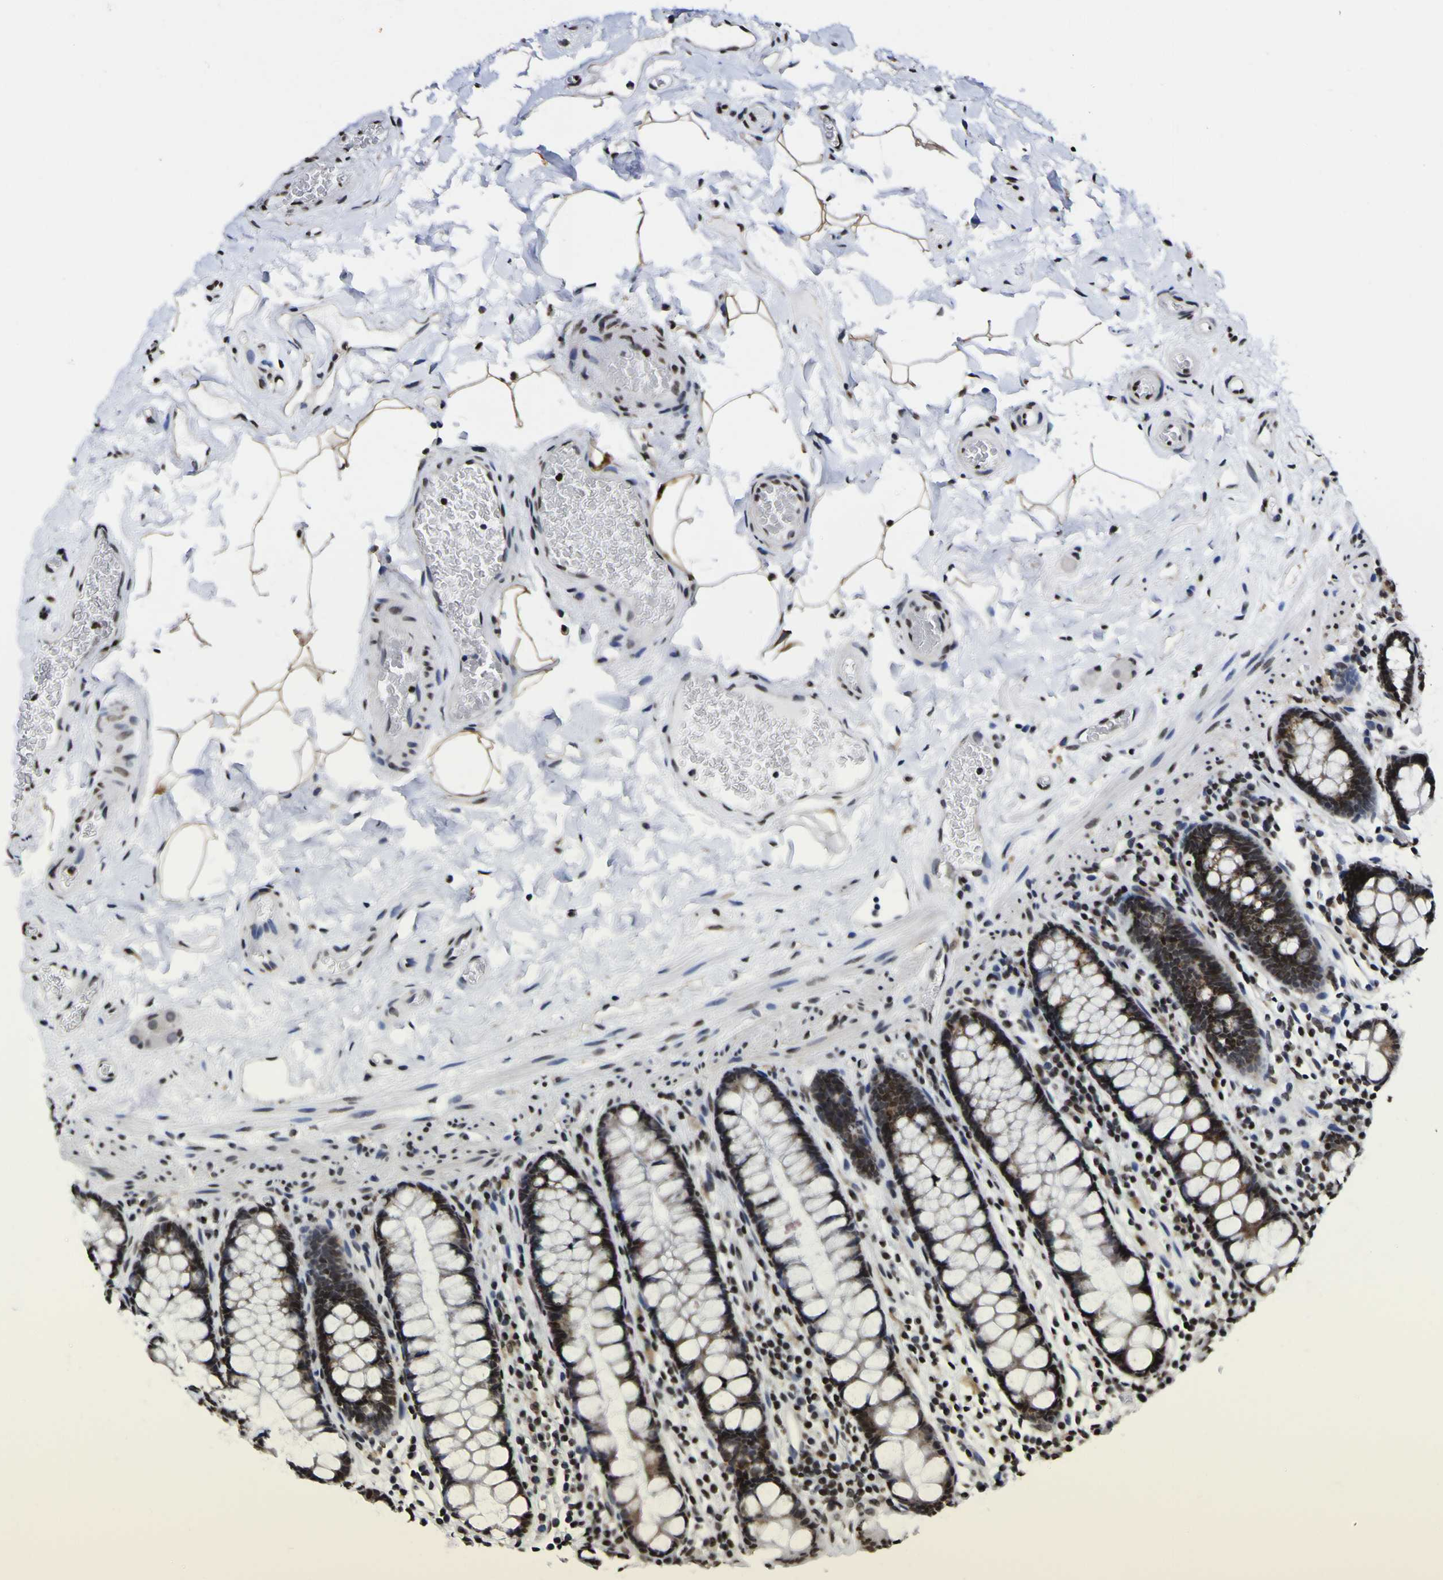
{"staining": {"intensity": "strong", "quantity": ">75%", "location": "nuclear"}, "tissue": "colon", "cell_type": "Endothelial cells", "image_type": "normal", "snomed": [{"axis": "morphology", "description": "Normal tissue, NOS"}, {"axis": "topography", "description": "Colon"}], "caption": "High-power microscopy captured an immunohistochemistry photomicrograph of normal colon, revealing strong nuclear expression in approximately >75% of endothelial cells. The staining is performed using DAB (3,3'-diaminobenzidine) brown chromogen to label protein expression. The nuclei are counter-stained blue using hematoxylin.", "gene": "PIAS1", "patient": {"sex": "female", "age": 80}}